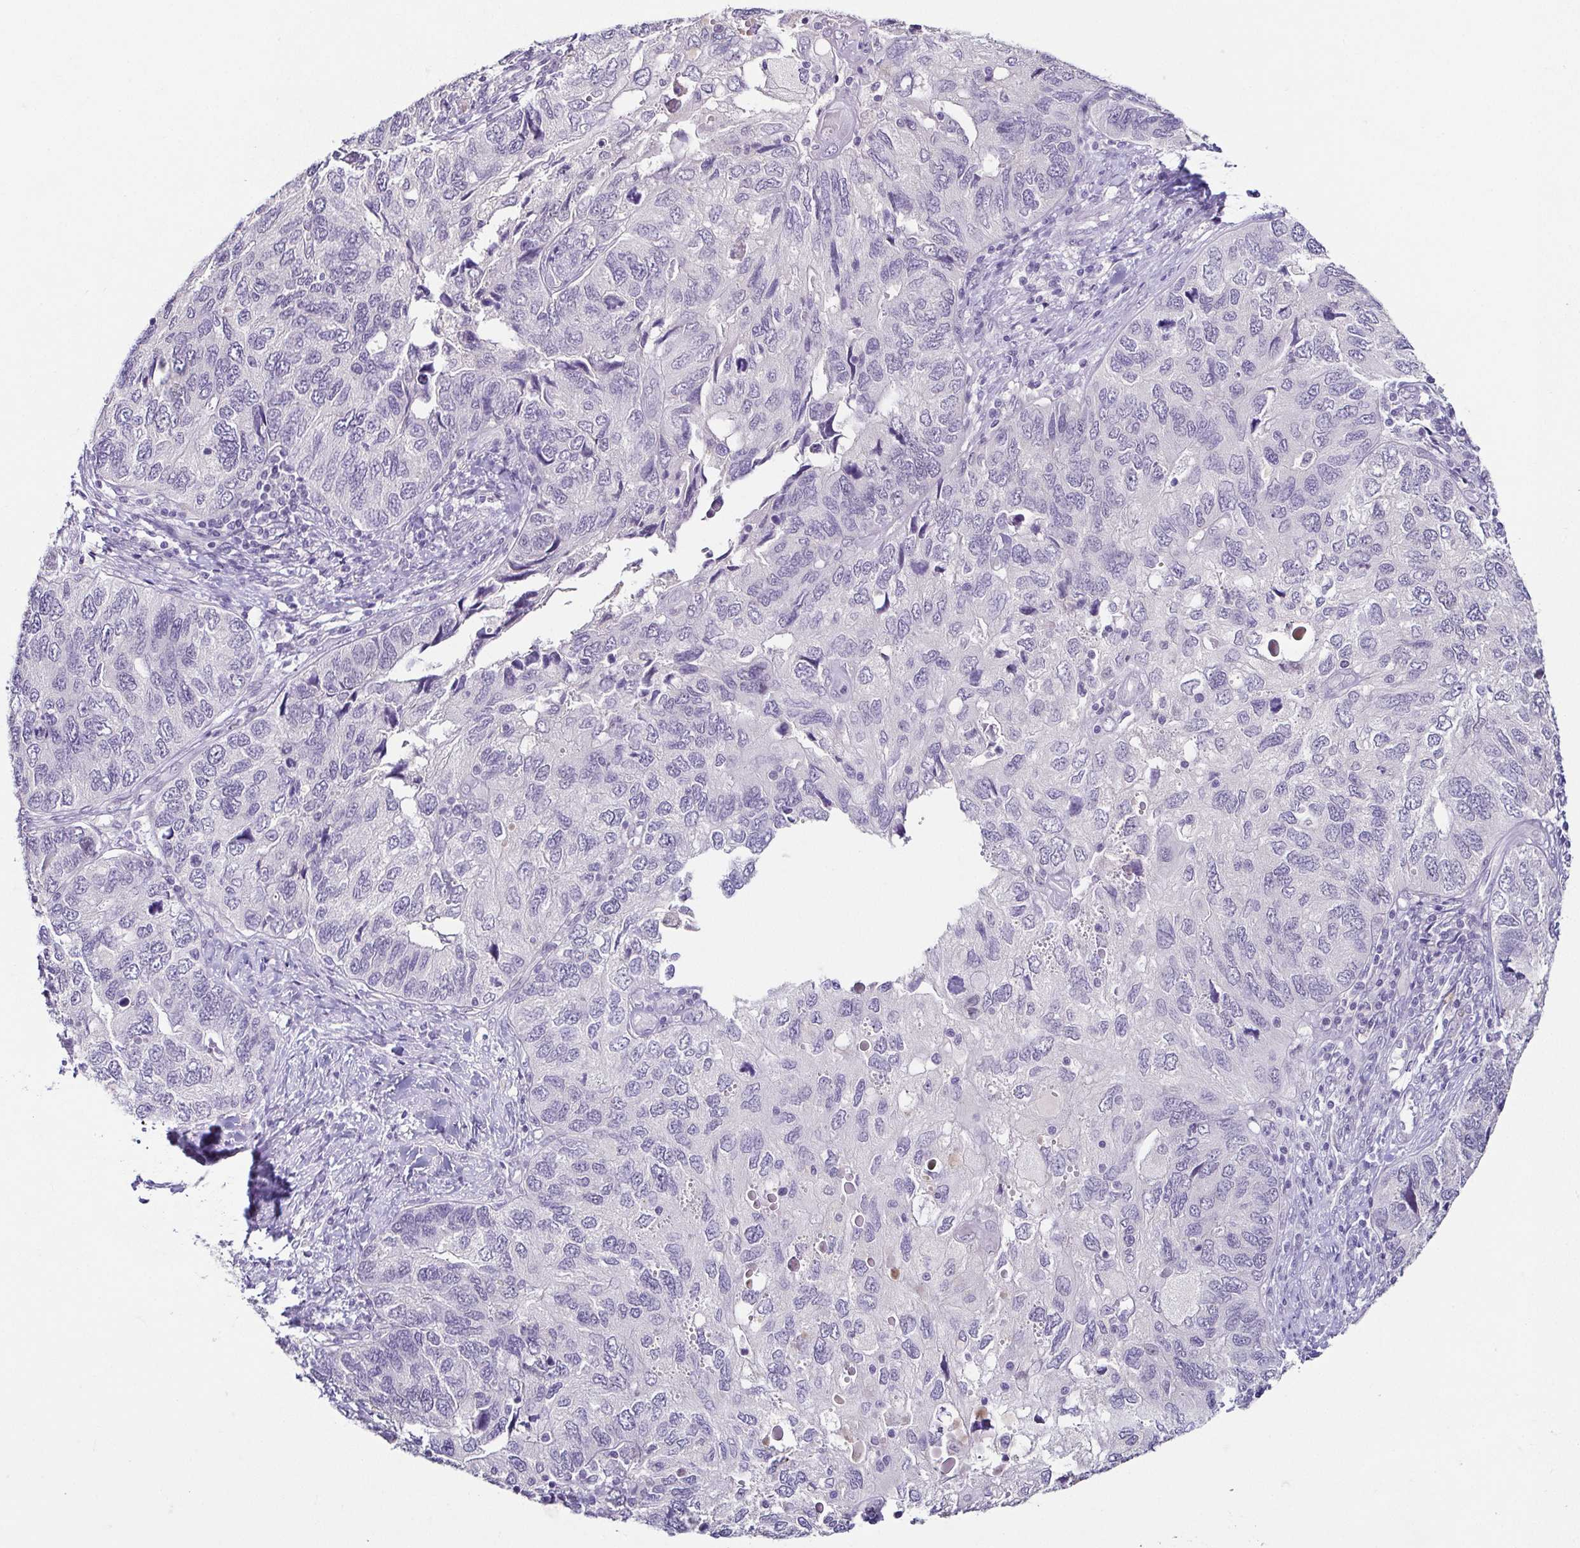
{"staining": {"intensity": "negative", "quantity": "none", "location": "none"}, "tissue": "endometrial cancer", "cell_type": "Tumor cells", "image_type": "cancer", "snomed": [{"axis": "morphology", "description": "Carcinoma, NOS"}, {"axis": "topography", "description": "Uterus"}], "caption": "Carcinoma (endometrial) was stained to show a protein in brown. There is no significant positivity in tumor cells. (DAB (3,3'-diaminobenzidine) IHC with hematoxylin counter stain).", "gene": "TP73", "patient": {"sex": "female", "age": 76}}